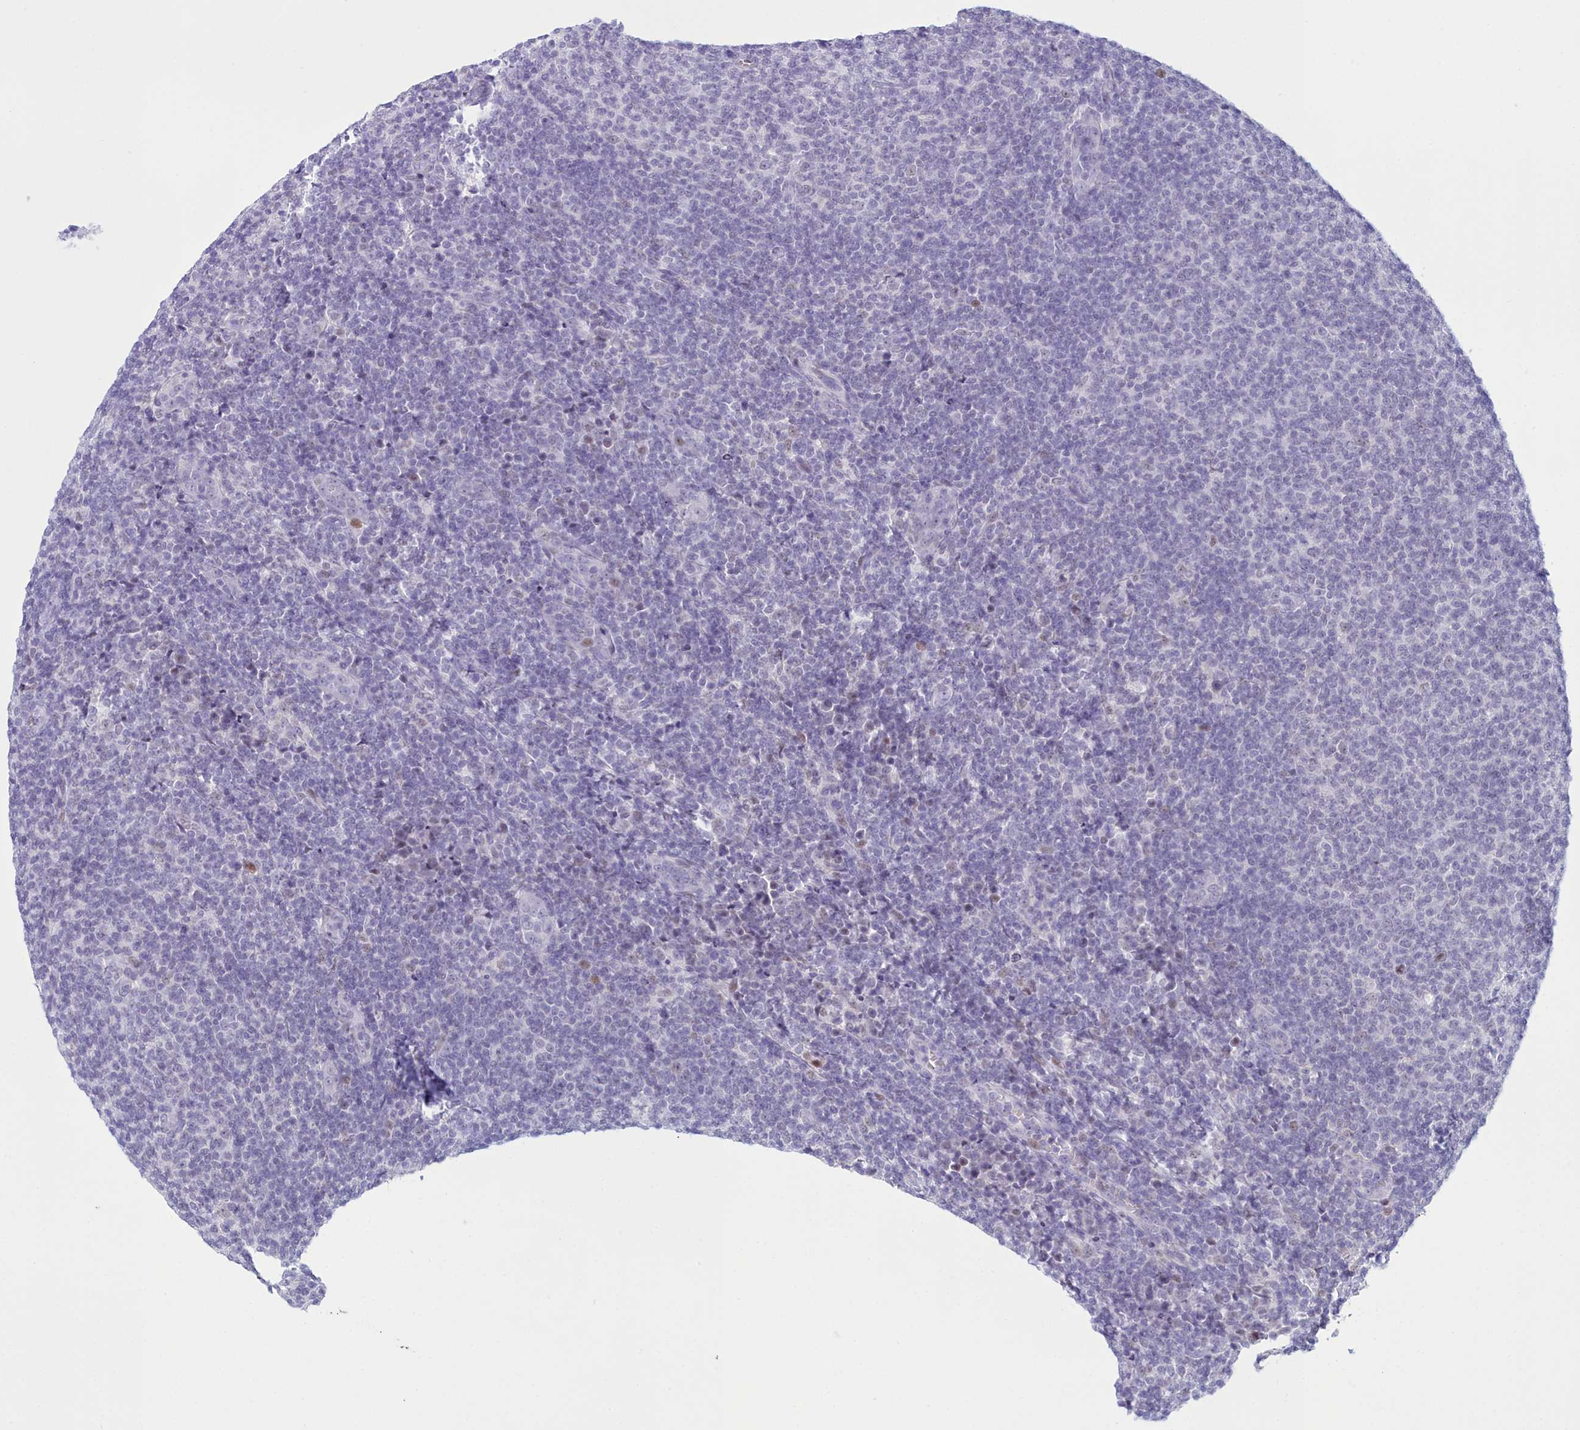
{"staining": {"intensity": "negative", "quantity": "none", "location": "none"}, "tissue": "lymphoma", "cell_type": "Tumor cells", "image_type": "cancer", "snomed": [{"axis": "morphology", "description": "Malignant lymphoma, non-Hodgkin's type, Low grade"}, {"axis": "topography", "description": "Lymph node"}], "caption": "The histopathology image exhibits no staining of tumor cells in malignant lymphoma, non-Hodgkin's type (low-grade).", "gene": "SNX20", "patient": {"sex": "male", "age": 66}}